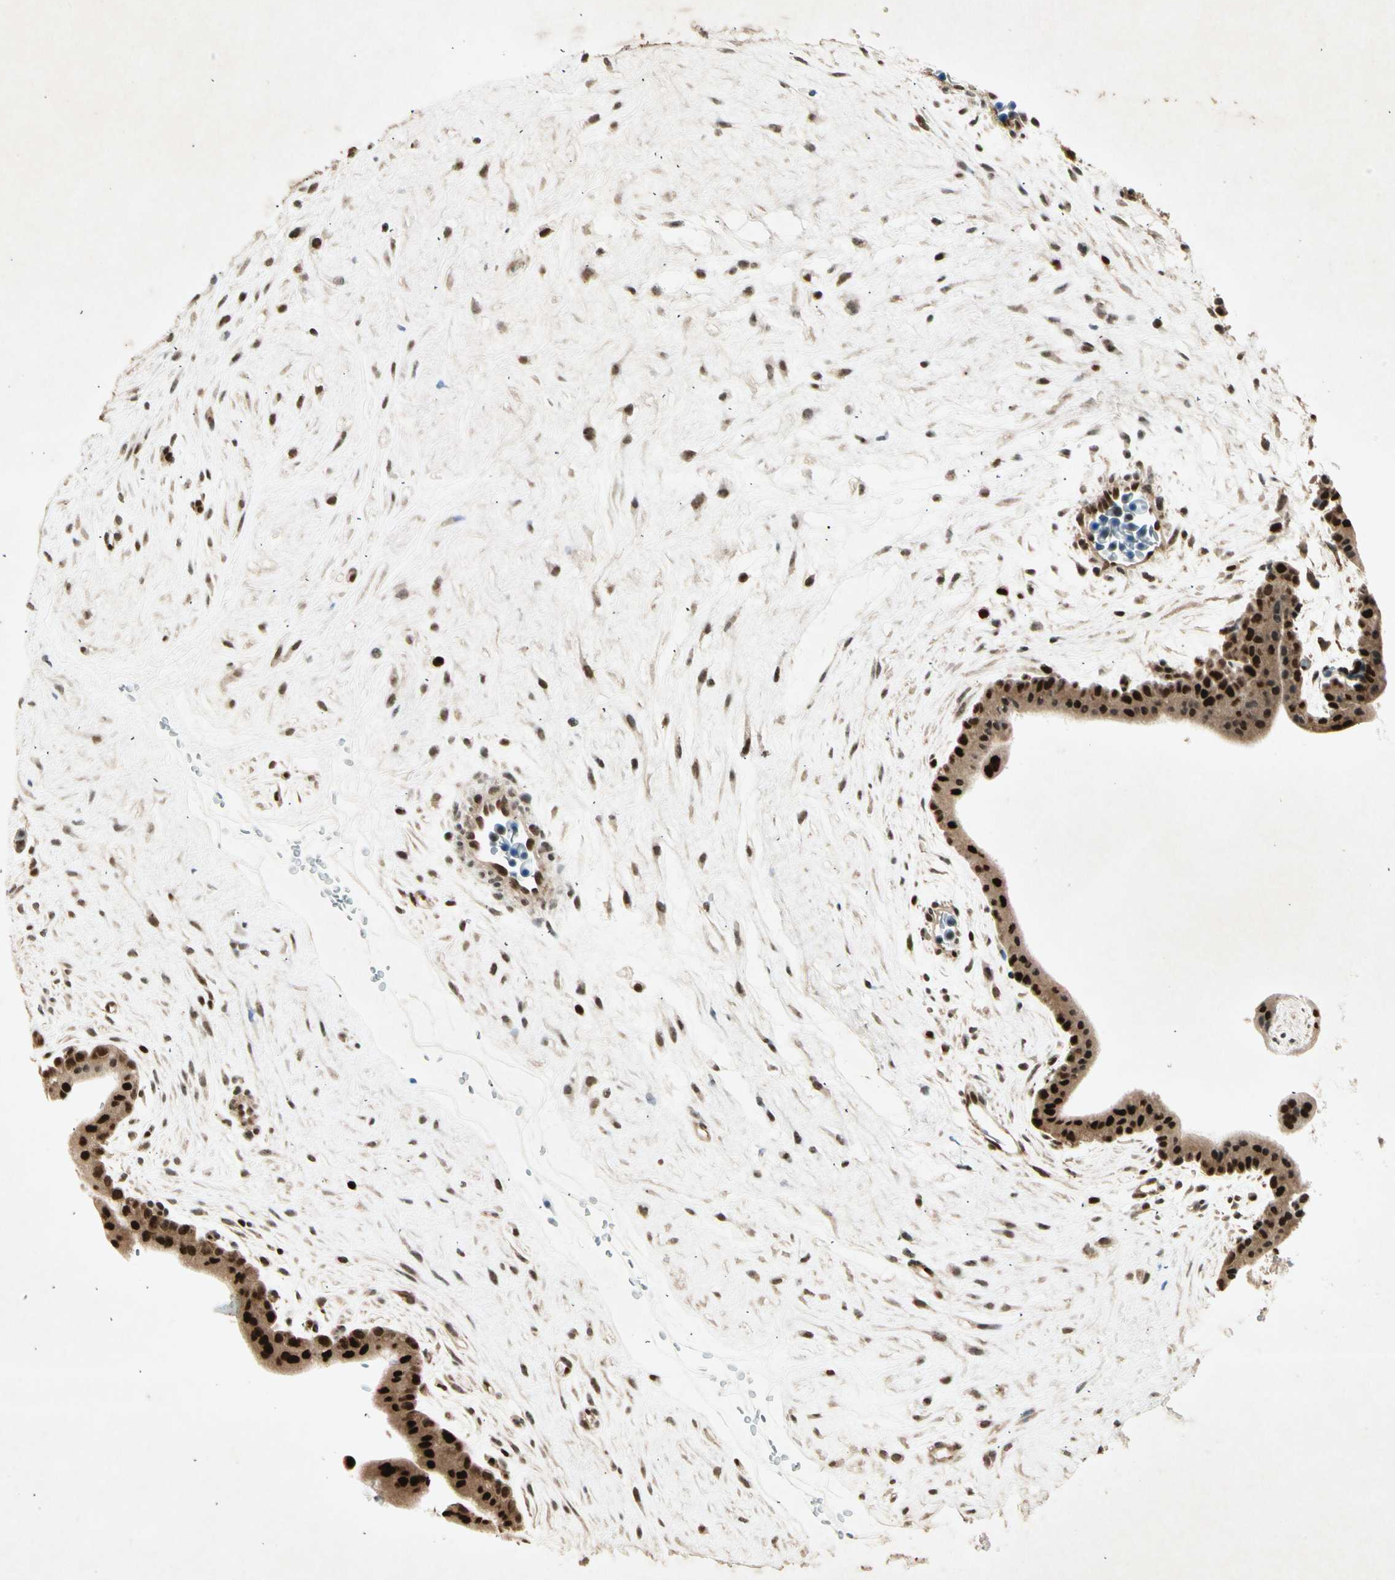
{"staining": {"intensity": "strong", "quantity": ">75%", "location": "nuclear"}, "tissue": "placenta", "cell_type": "Decidual cells", "image_type": "normal", "snomed": [{"axis": "morphology", "description": "Normal tissue, NOS"}, {"axis": "topography", "description": "Placenta"}], "caption": "Immunohistochemical staining of normal human placenta shows strong nuclear protein expression in about >75% of decidual cells.", "gene": "RNF43", "patient": {"sex": "female", "age": 35}}